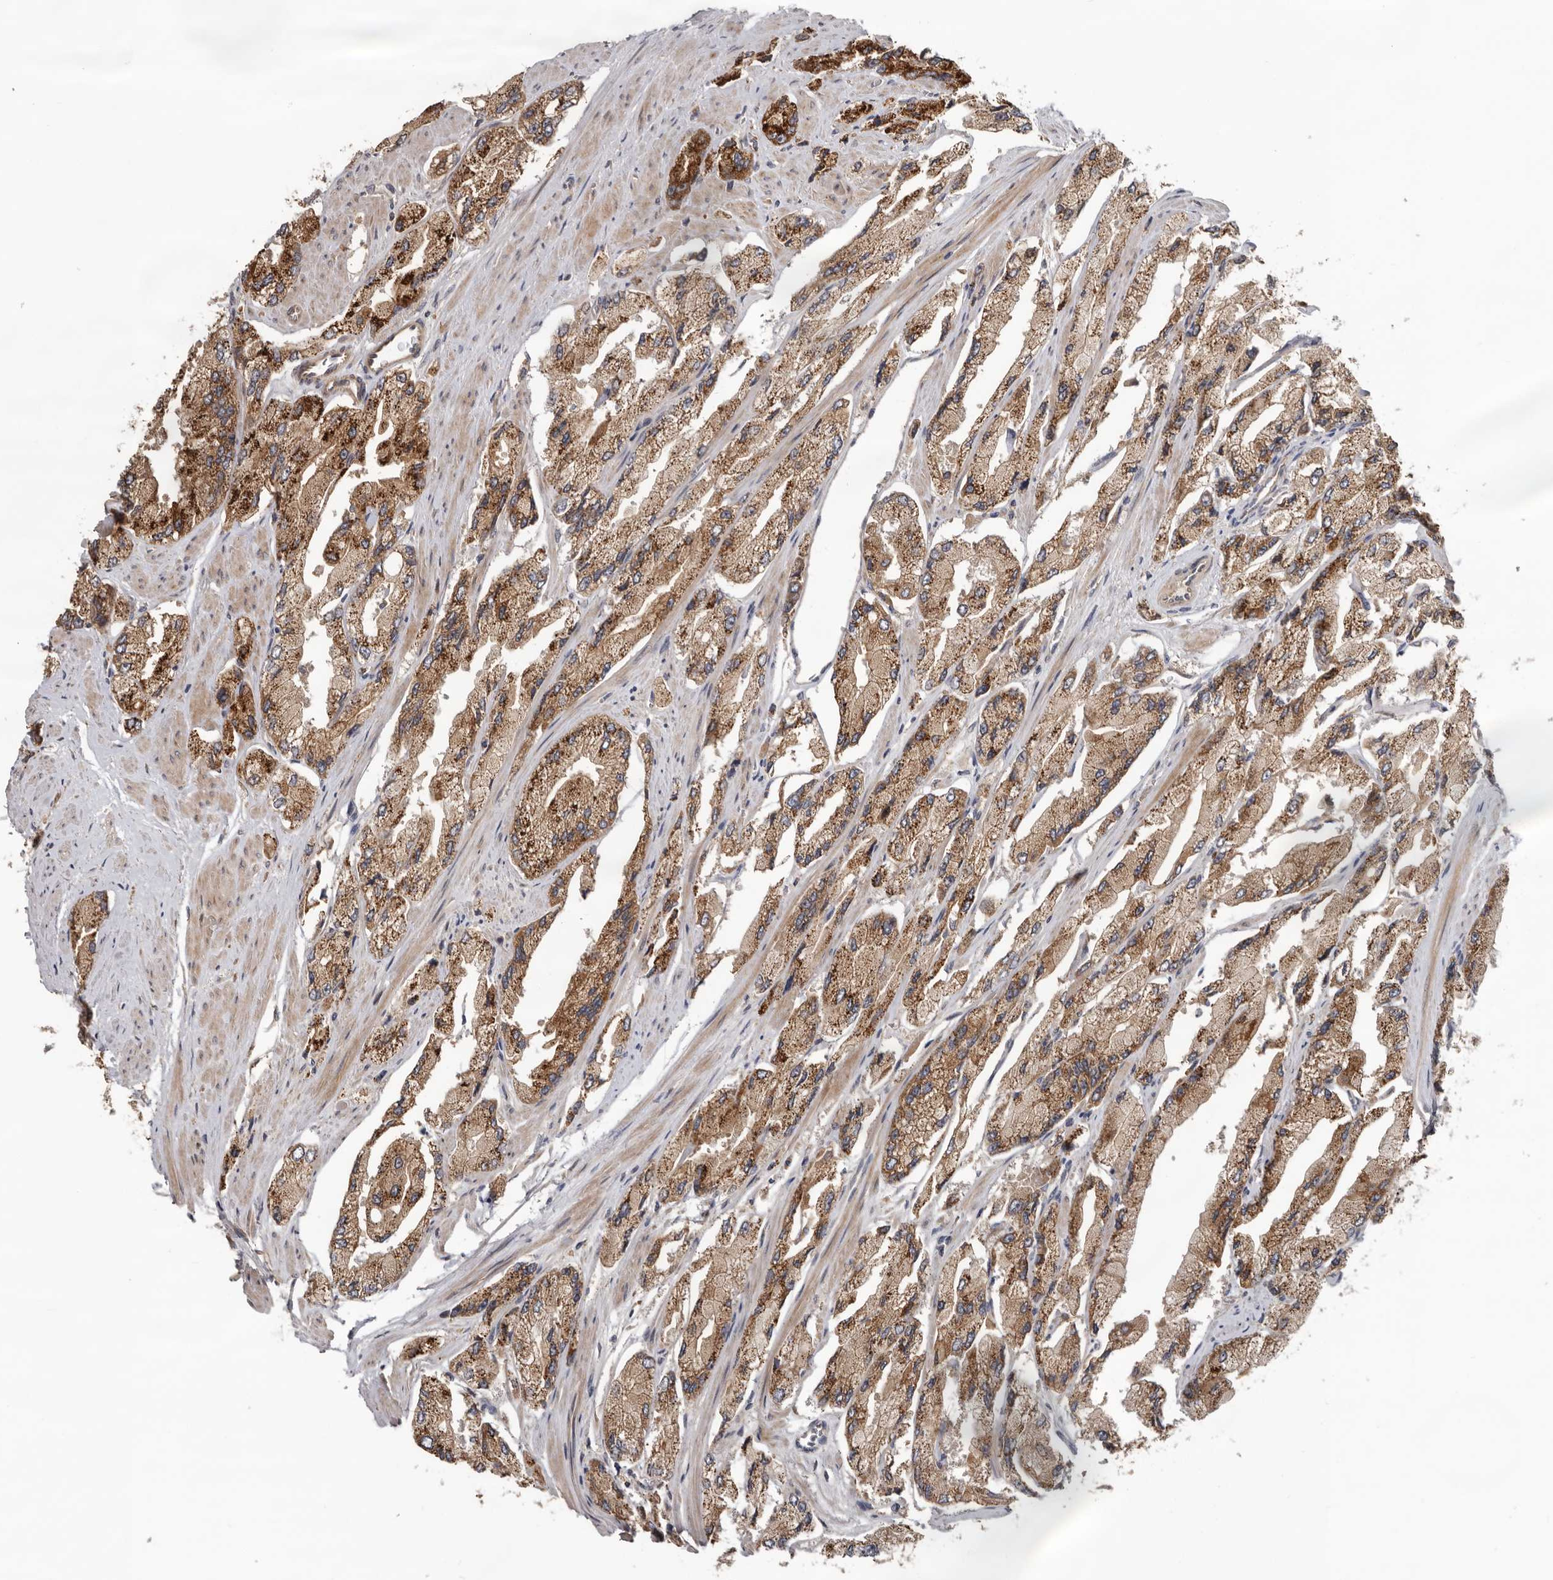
{"staining": {"intensity": "moderate", "quantity": ">75%", "location": "cytoplasmic/membranous"}, "tissue": "prostate cancer", "cell_type": "Tumor cells", "image_type": "cancer", "snomed": [{"axis": "morphology", "description": "Adenocarcinoma, High grade"}, {"axis": "topography", "description": "Prostate"}], "caption": "The photomicrograph displays immunohistochemical staining of prostate high-grade adenocarcinoma. There is moderate cytoplasmic/membranous staining is appreciated in approximately >75% of tumor cells. The staining was performed using DAB, with brown indicating positive protein expression. Nuclei are stained blue with hematoxylin.", "gene": "HINT3", "patient": {"sex": "male", "age": 58}}